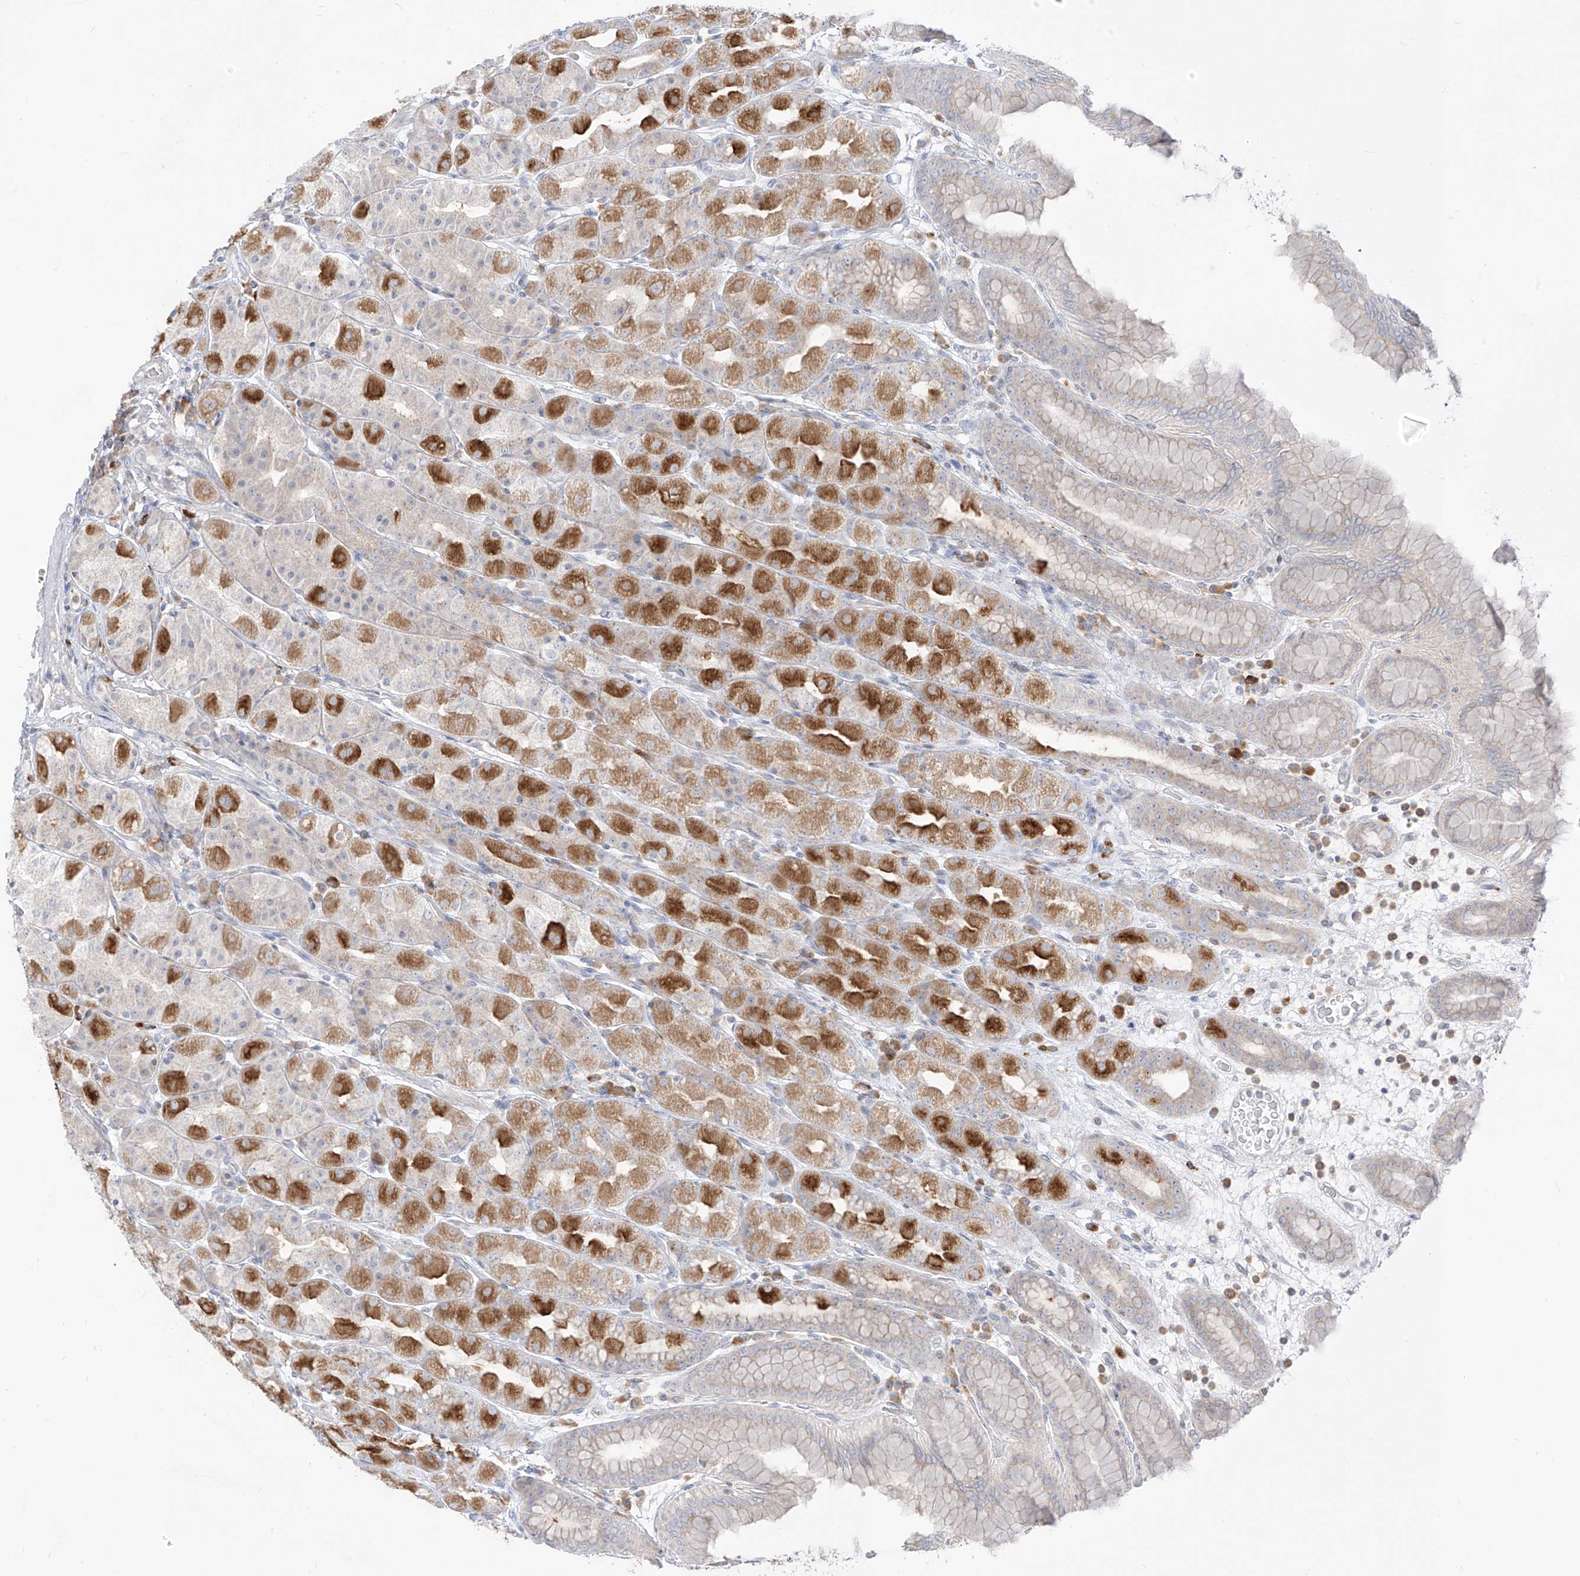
{"staining": {"intensity": "strong", "quantity": "25%-75%", "location": "cytoplasmic/membranous"}, "tissue": "stomach", "cell_type": "Glandular cells", "image_type": "normal", "snomed": [{"axis": "morphology", "description": "Normal tissue, NOS"}, {"axis": "topography", "description": "Stomach, upper"}], "caption": "Strong cytoplasmic/membranous staining is appreciated in approximately 25%-75% of glandular cells in unremarkable stomach.", "gene": "SYTL3", "patient": {"sex": "male", "age": 68}}